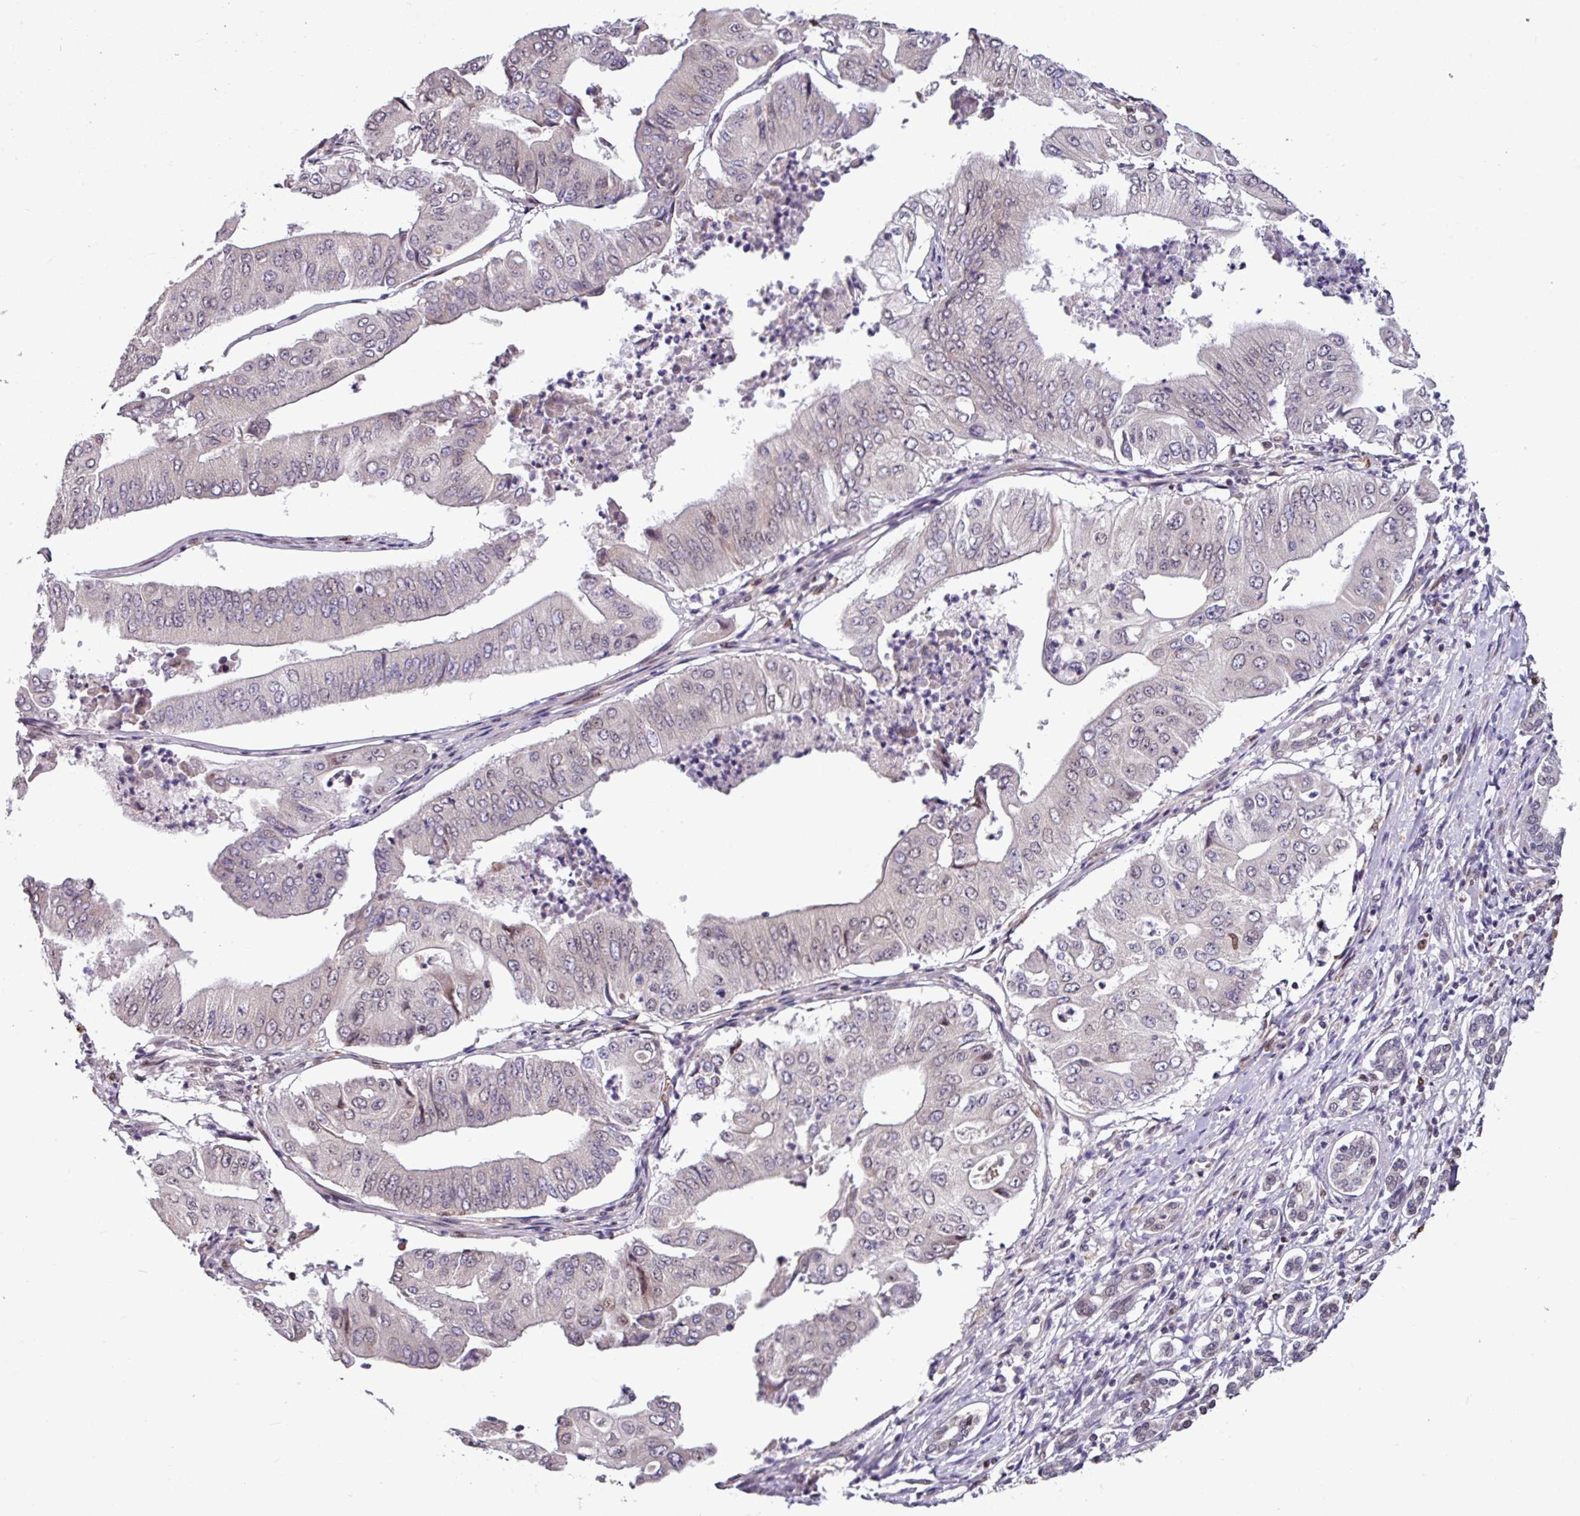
{"staining": {"intensity": "negative", "quantity": "none", "location": "none"}, "tissue": "pancreatic cancer", "cell_type": "Tumor cells", "image_type": "cancer", "snomed": [{"axis": "morphology", "description": "Adenocarcinoma, NOS"}, {"axis": "topography", "description": "Pancreas"}], "caption": "Histopathology image shows no significant protein staining in tumor cells of adenocarcinoma (pancreatic). The staining was performed using DAB to visualize the protein expression in brown, while the nuclei were stained in blue with hematoxylin (Magnification: 20x).", "gene": "SKIC2", "patient": {"sex": "female", "age": 77}}